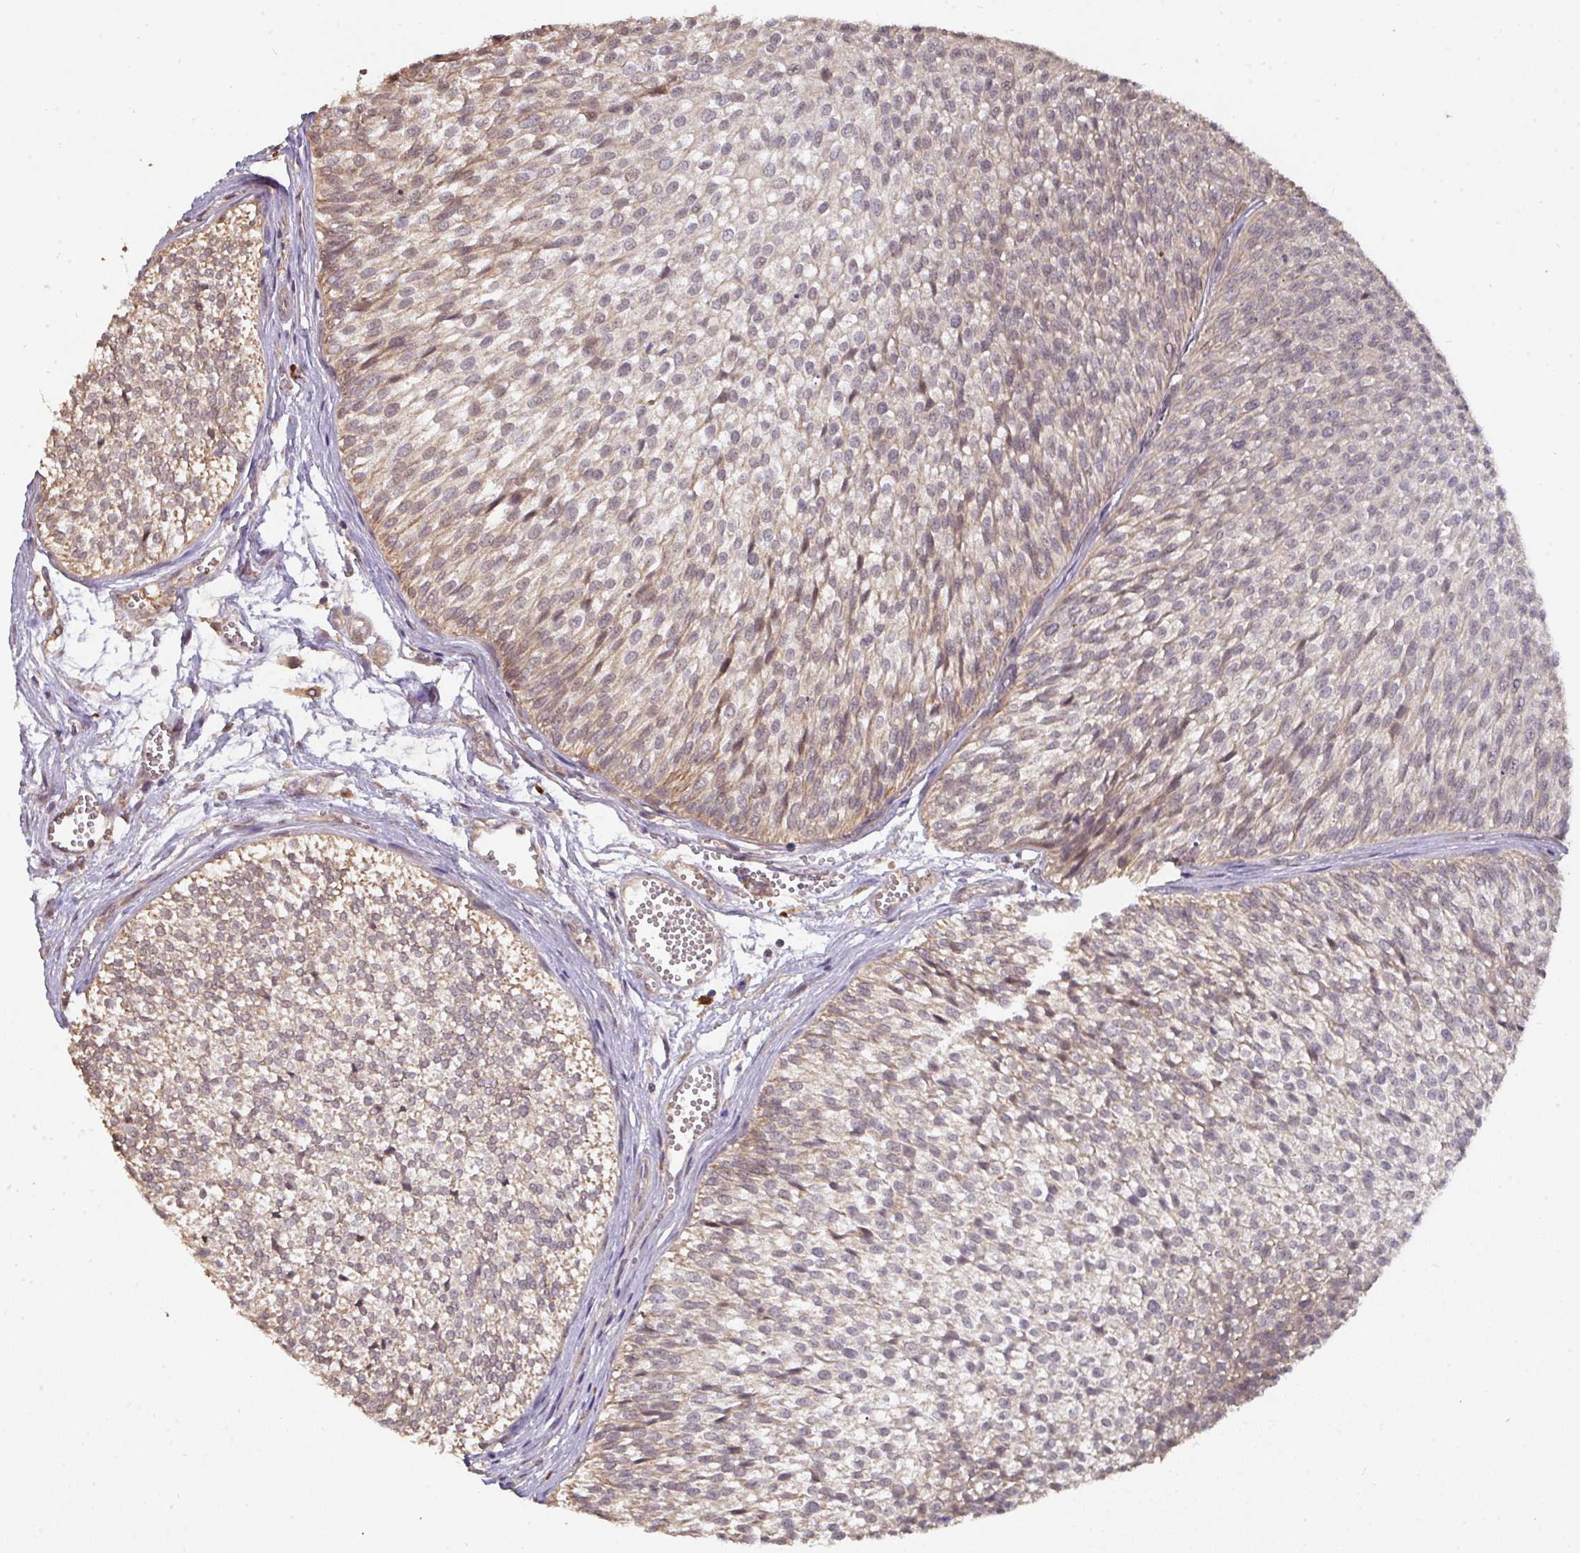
{"staining": {"intensity": "weak", "quantity": "25%-75%", "location": "cytoplasmic/membranous"}, "tissue": "urothelial cancer", "cell_type": "Tumor cells", "image_type": "cancer", "snomed": [{"axis": "morphology", "description": "Urothelial carcinoma, Low grade"}, {"axis": "topography", "description": "Urinary bladder"}], "caption": "There is low levels of weak cytoplasmic/membranous staining in tumor cells of urothelial cancer, as demonstrated by immunohistochemical staining (brown color).", "gene": "ACVR2B", "patient": {"sex": "male", "age": 91}}